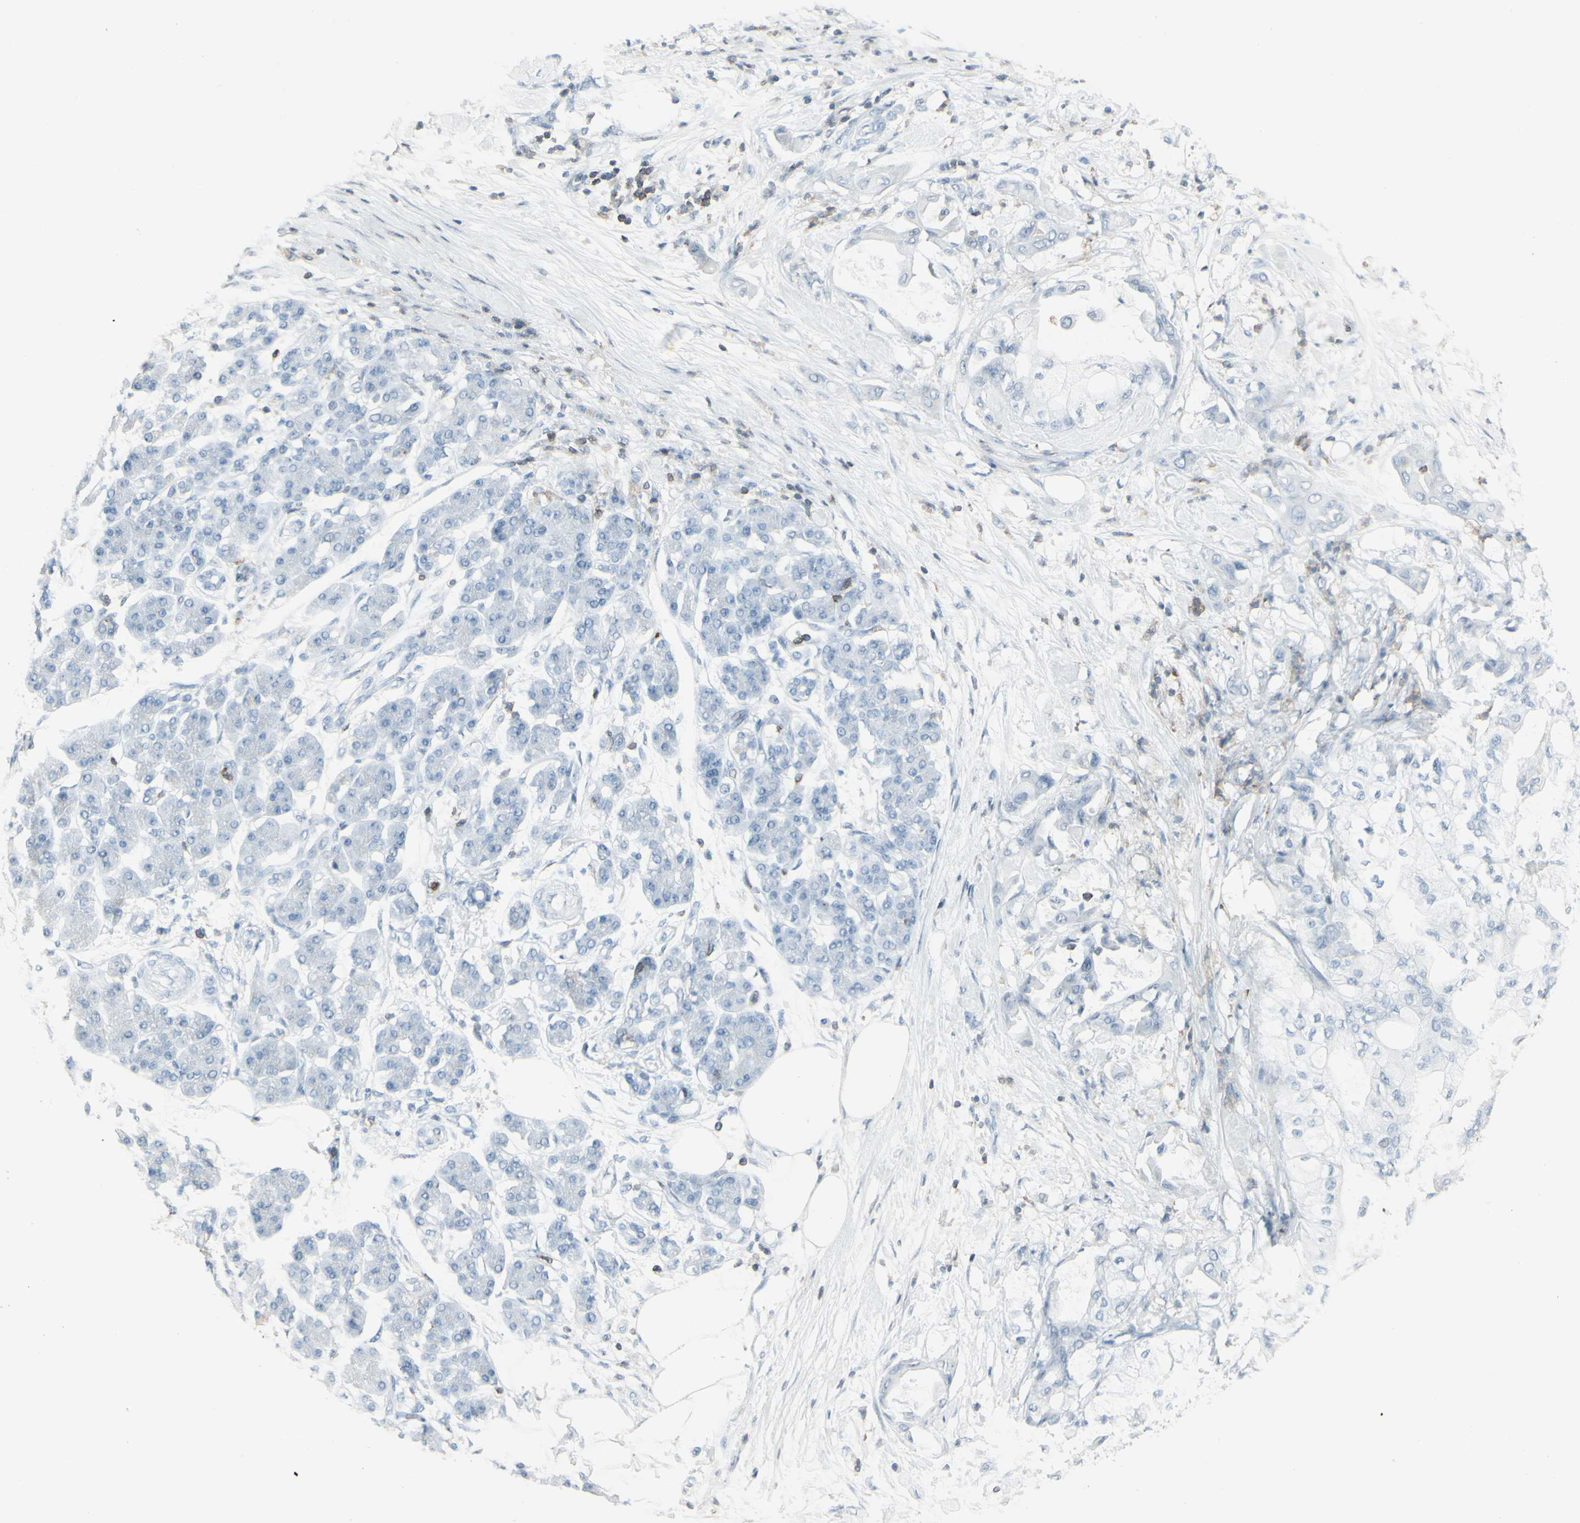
{"staining": {"intensity": "negative", "quantity": "none", "location": "none"}, "tissue": "pancreatic cancer", "cell_type": "Tumor cells", "image_type": "cancer", "snomed": [{"axis": "morphology", "description": "Adenocarcinoma, NOS"}, {"axis": "morphology", "description": "Adenocarcinoma, metastatic, NOS"}, {"axis": "topography", "description": "Lymph node"}, {"axis": "topography", "description": "Pancreas"}, {"axis": "topography", "description": "Duodenum"}], "caption": "This is a histopathology image of IHC staining of pancreatic adenocarcinoma, which shows no expression in tumor cells.", "gene": "NRG1", "patient": {"sex": "female", "age": 64}}